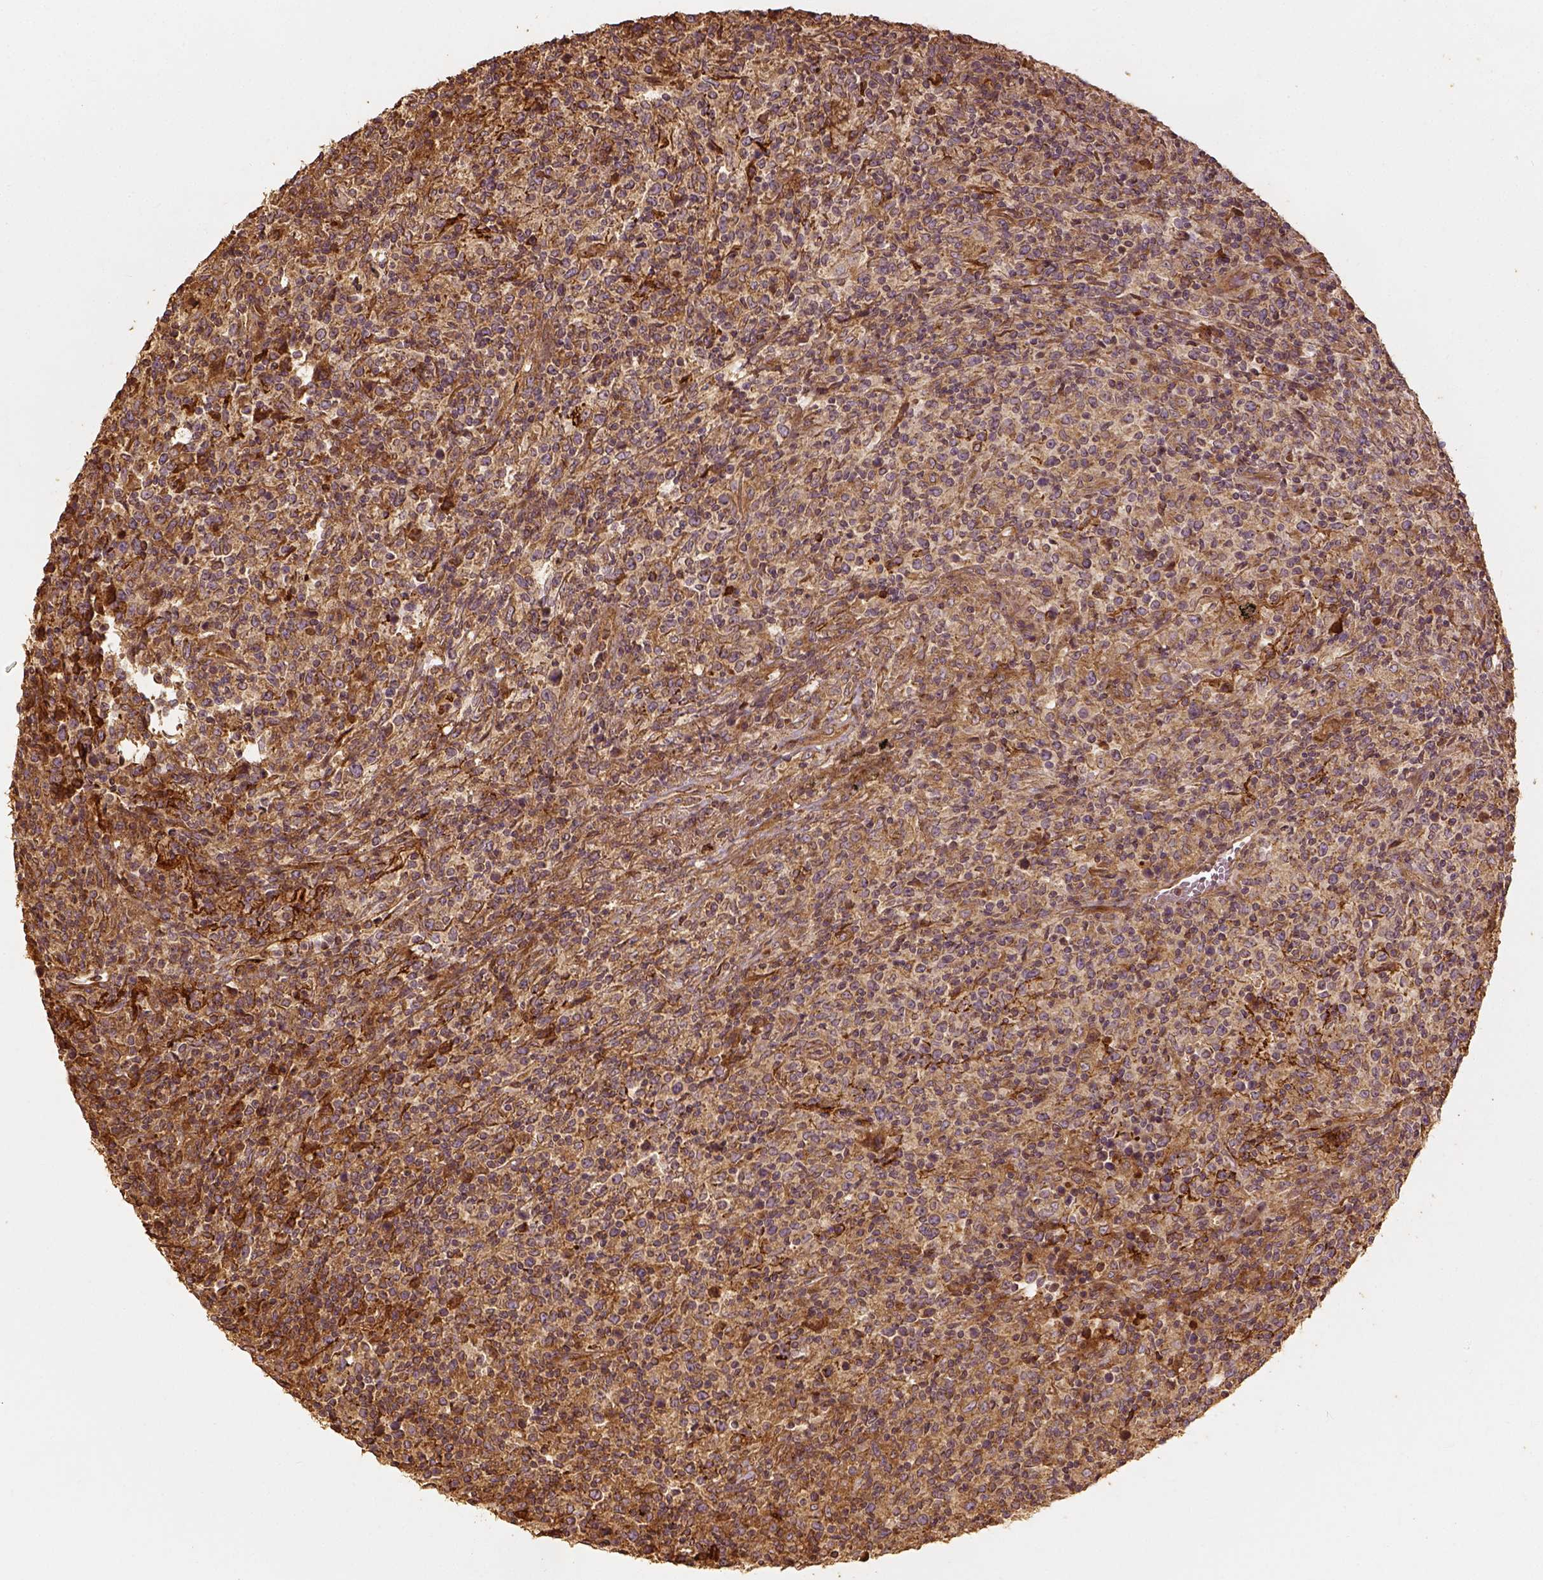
{"staining": {"intensity": "moderate", "quantity": ">75%", "location": "cytoplasmic/membranous"}, "tissue": "lymphoma", "cell_type": "Tumor cells", "image_type": "cancer", "snomed": [{"axis": "morphology", "description": "Malignant lymphoma, non-Hodgkin's type, High grade"}, {"axis": "topography", "description": "Lung"}], "caption": "IHC of lymphoma demonstrates medium levels of moderate cytoplasmic/membranous expression in about >75% of tumor cells.", "gene": "VEGFA", "patient": {"sex": "male", "age": 79}}